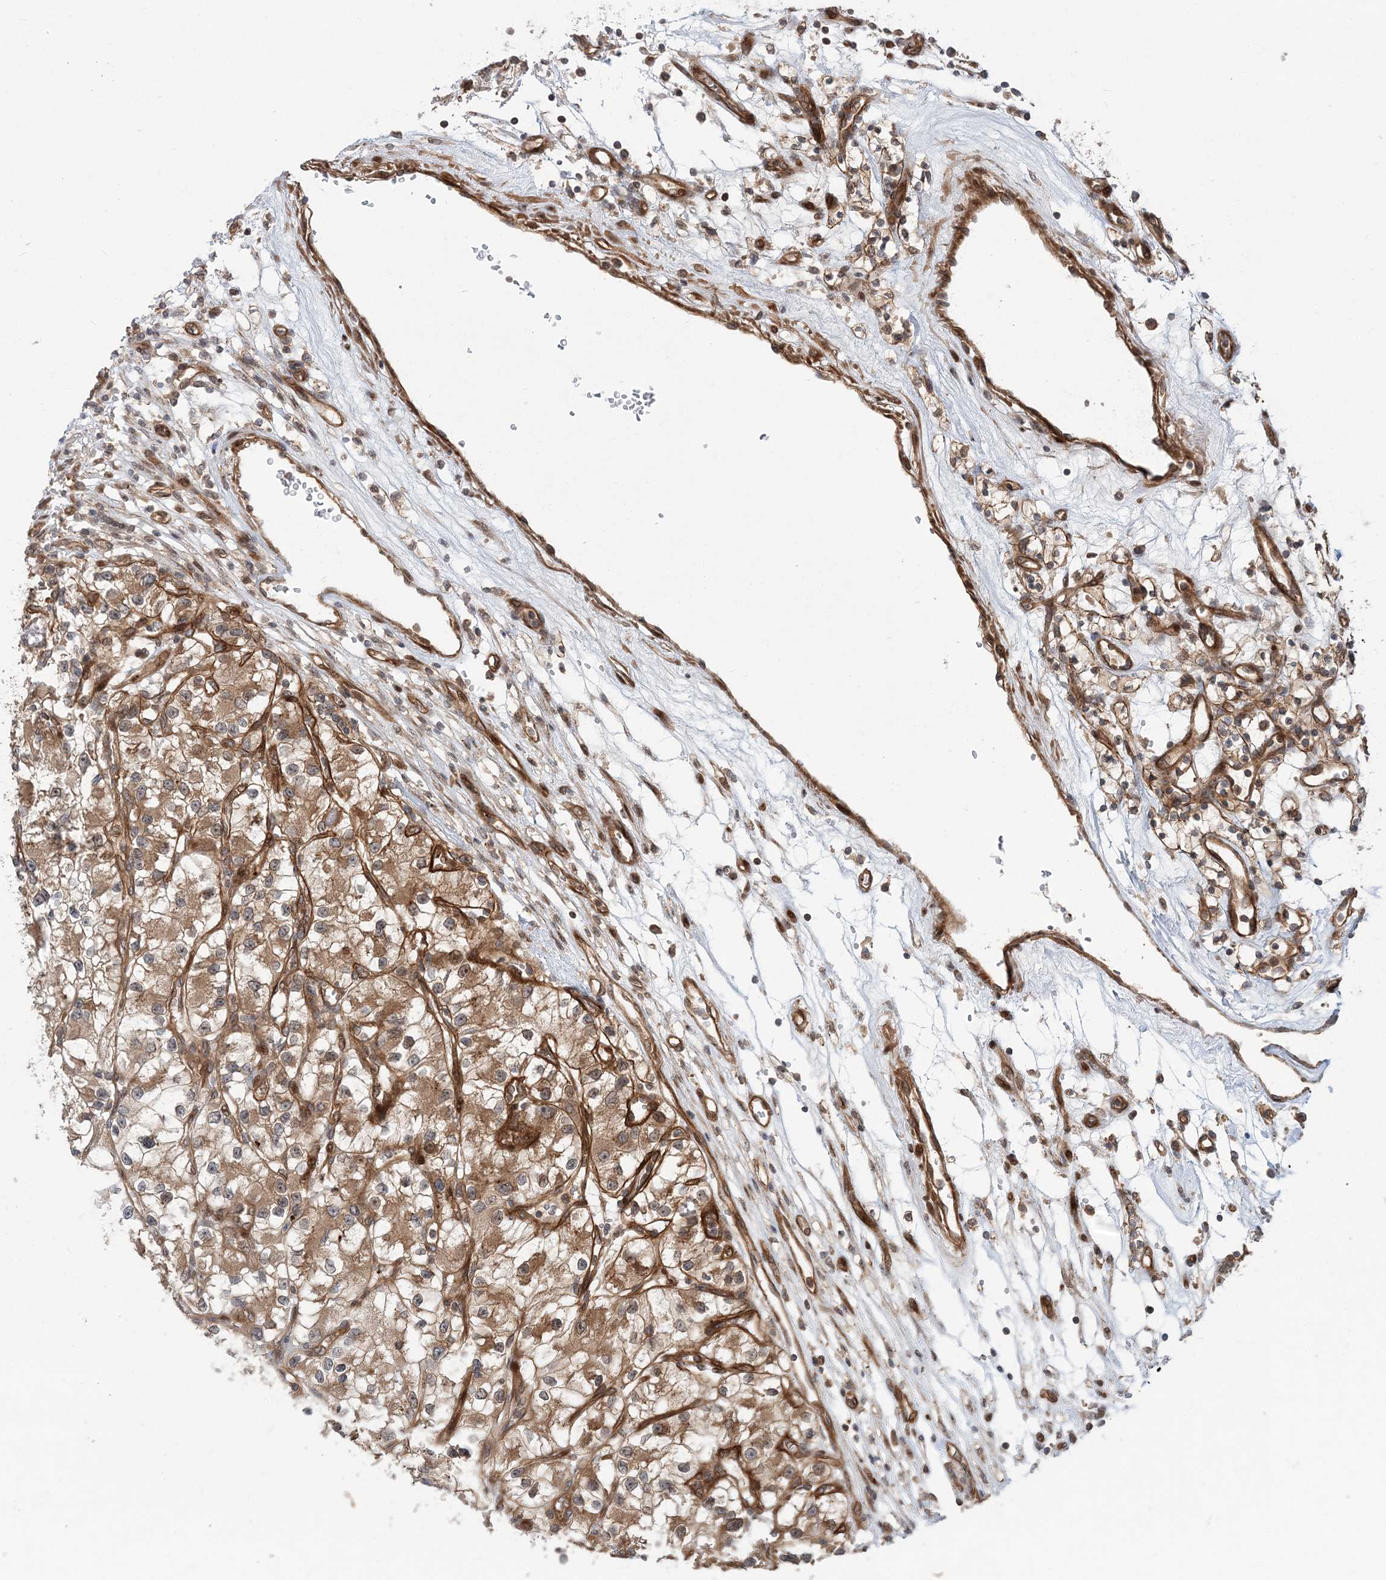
{"staining": {"intensity": "moderate", "quantity": ">75%", "location": "cytoplasmic/membranous"}, "tissue": "renal cancer", "cell_type": "Tumor cells", "image_type": "cancer", "snomed": [{"axis": "morphology", "description": "Adenocarcinoma, NOS"}, {"axis": "topography", "description": "Kidney"}], "caption": "Protein expression analysis of adenocarcinoma (renal) shows moderate cytoplasmic/membranous expression in about >75% of tumor cells.", "gene": "GEMIN5", "patient": {"sex": "female", "age": 57}}